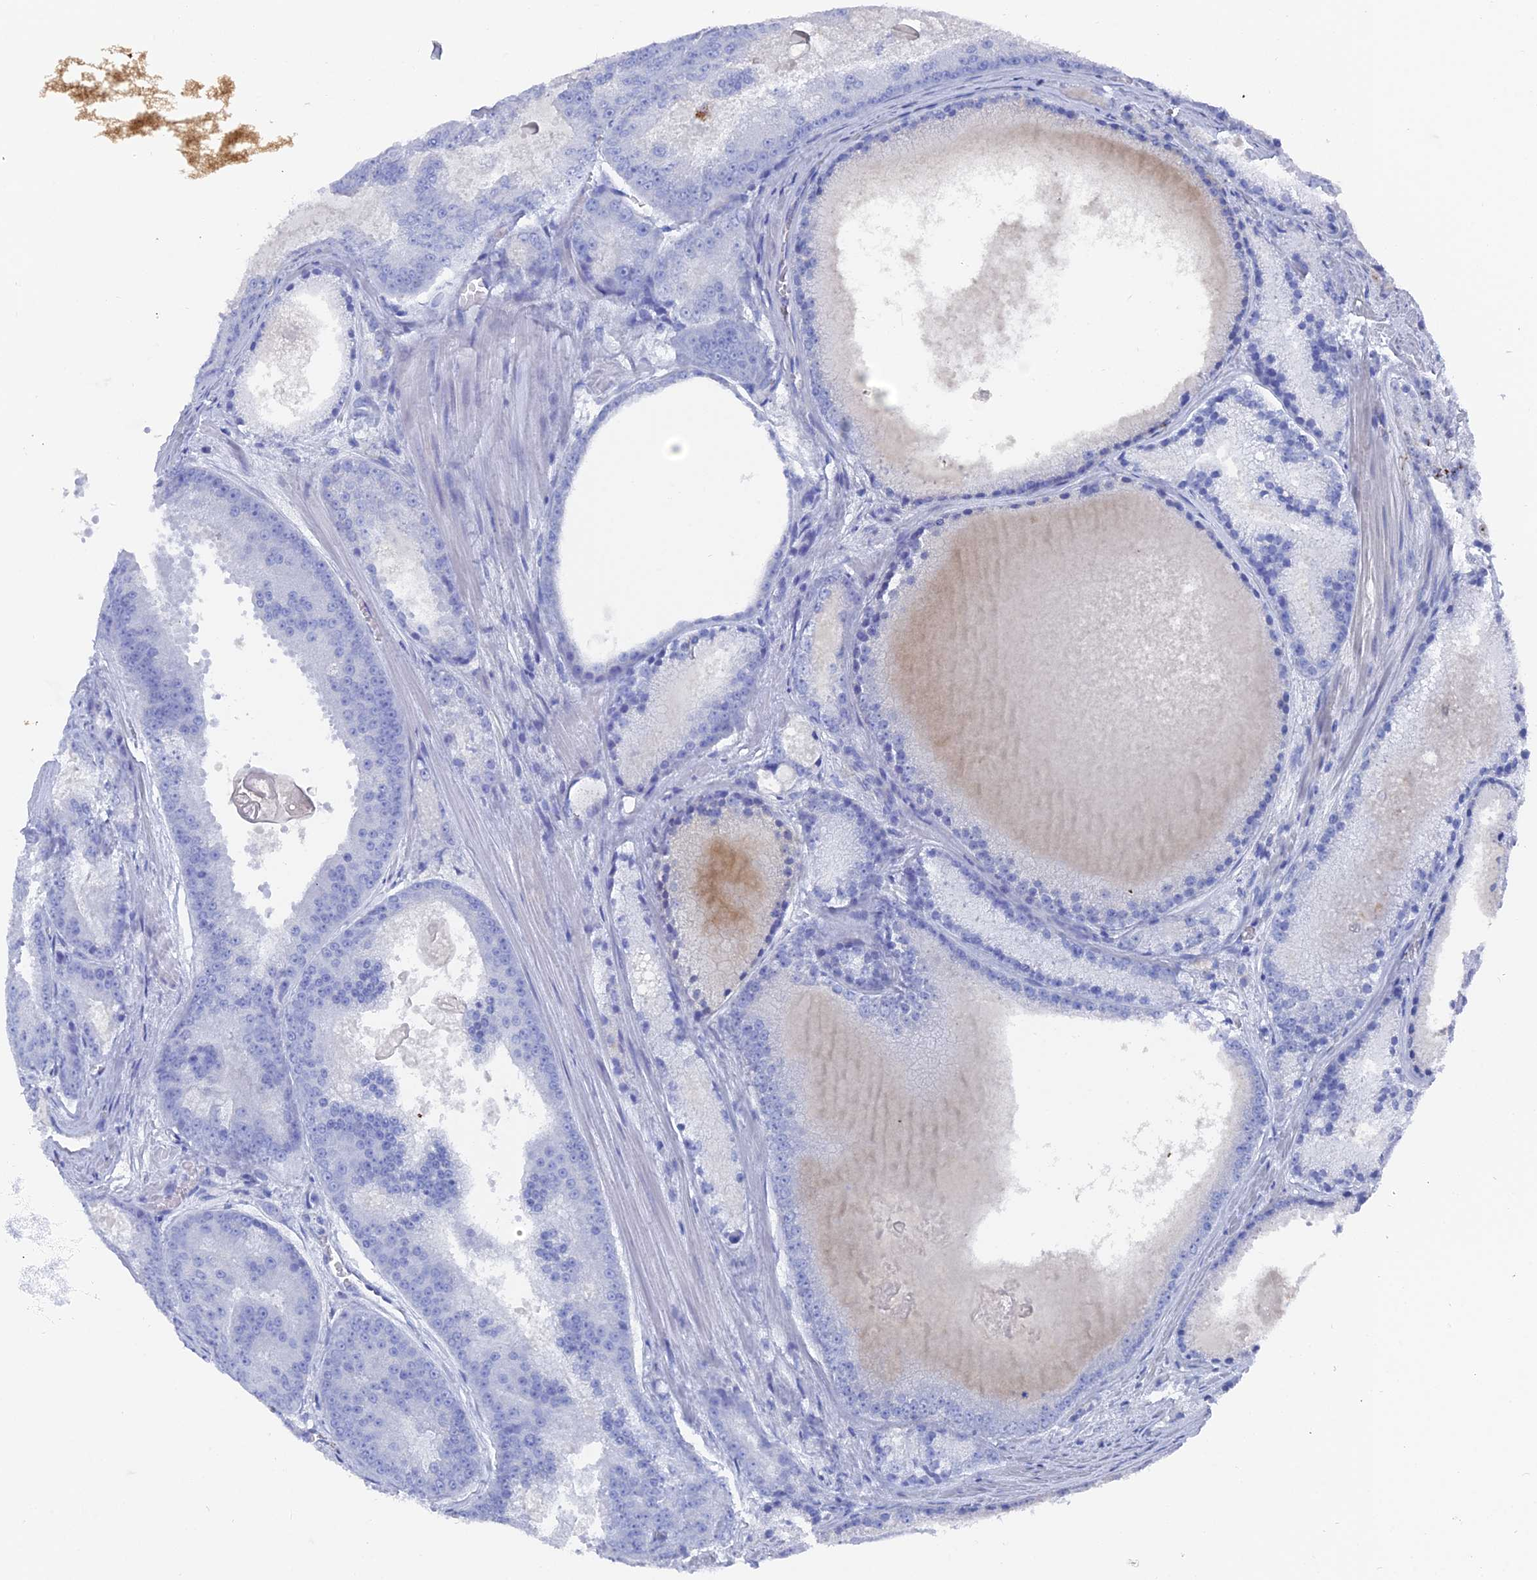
{"staining": {"intensity": "negative", "quantity": "none", "location": "none"}, "tissue": "prostate cancer", "cell_type": "Tumor cells", "image_type": "cancer", "snomed": [{"axis": "morphology", "description": "Adenocarcinoma, High grade"}, {"axis": "topography", "description": "Prostate"}], "caption": "A high-resolution histopathology image shows IHC staining of high-grade adenocarcinoma (prostate), which exhibits no significant staining in tumor cells. (DAB IHC, high magnification).", "gene": "ENPP3", "patient": {"sex": "male", "age": 61}}